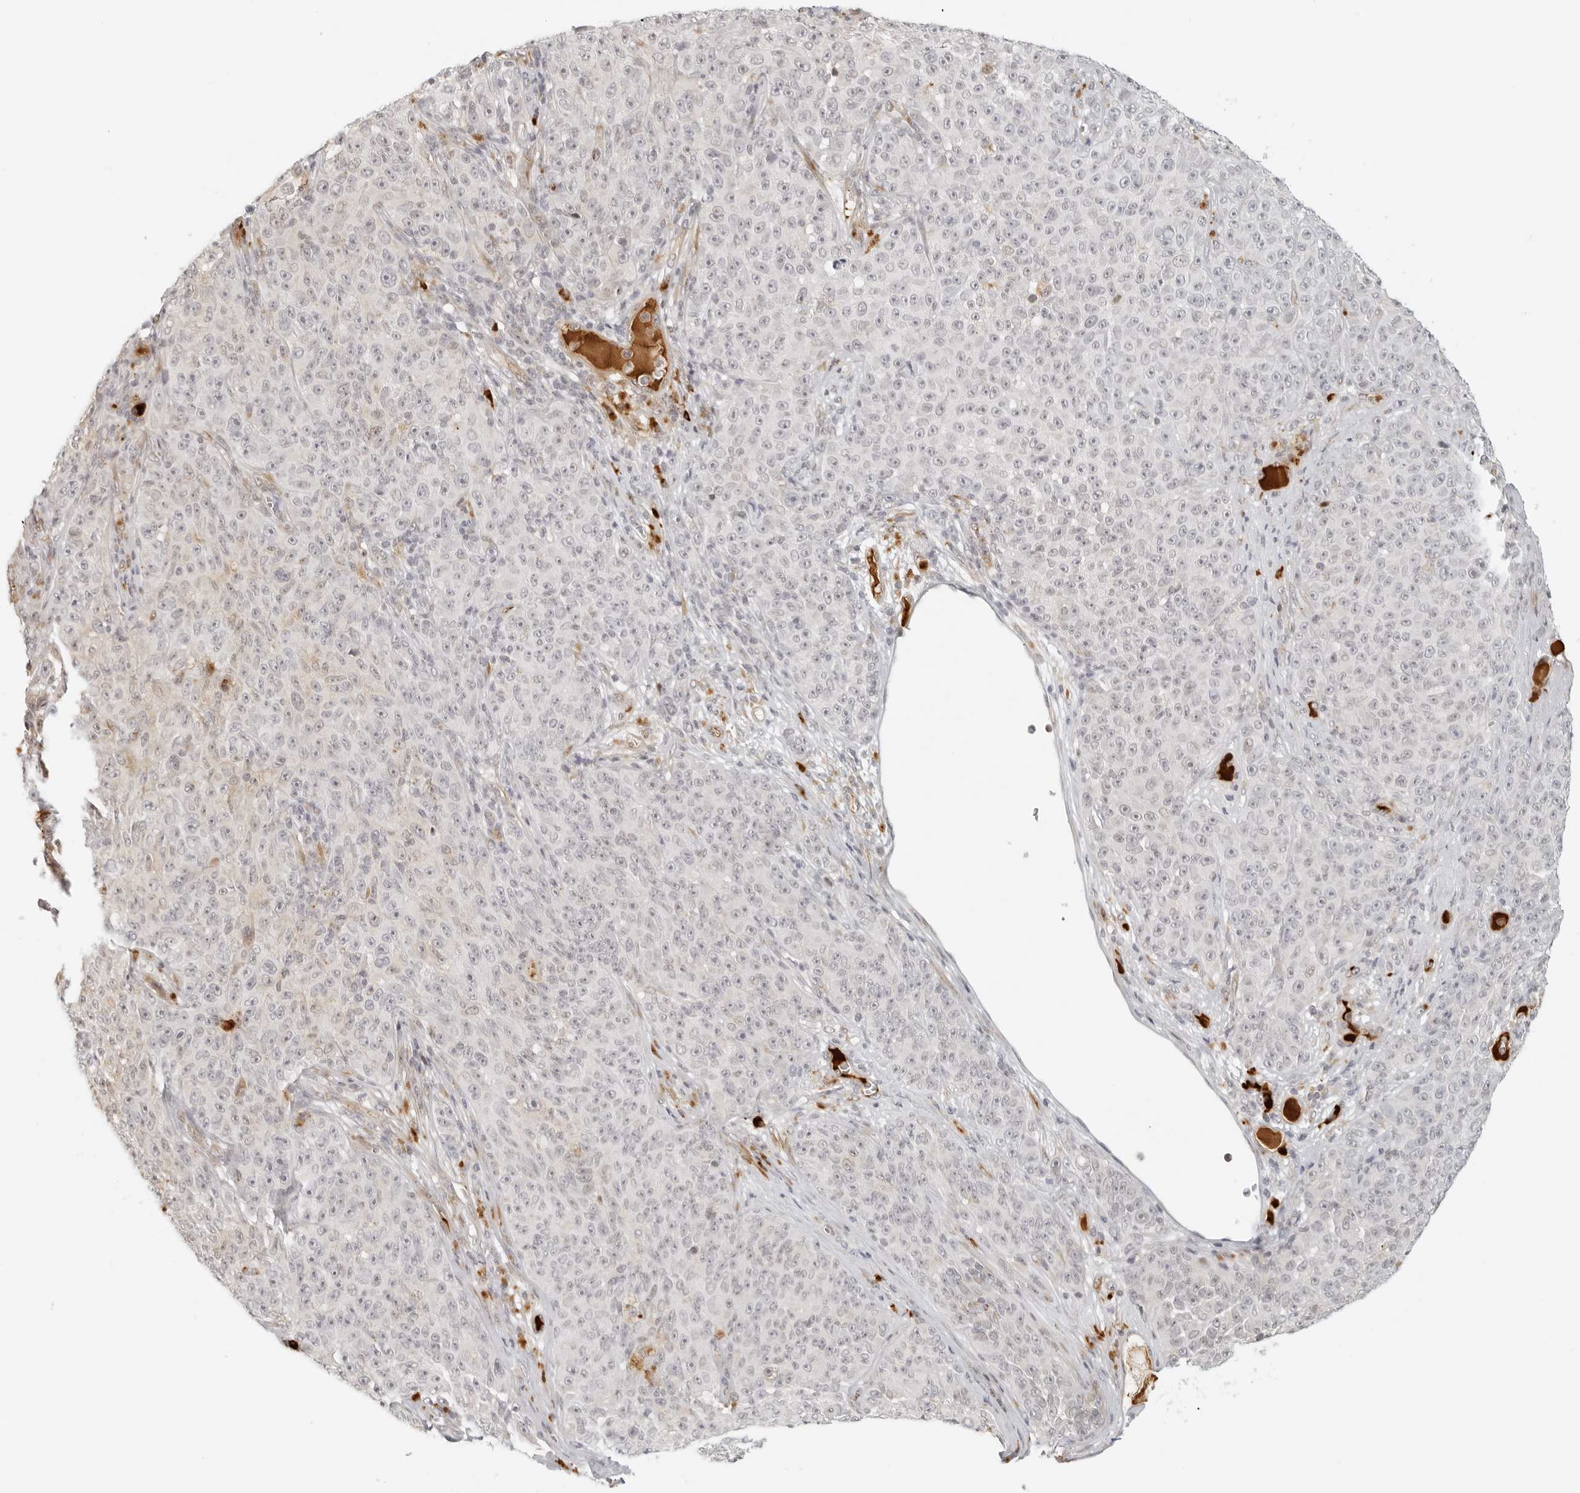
{"staining": {"intensity": "negative", "quantity": "none", "location": "none"}, "tissue": "melanoma", "cell_type": "Tumor cells", "image_type": "cancer", "snomed": [{"axis": "morphology", "description": "Malignant melanoma, NOS"}, {"axis": "topography", "description": "Skin"}], "caption": "Micrograph shows no protein expression in tumor cells of malignant melanoma tissue. (Immunohistochemistry (ihc), brightfield microscopy, high magnification).", "gene": "ZNF678", "patient": {"sex": "female", "age": 82}}